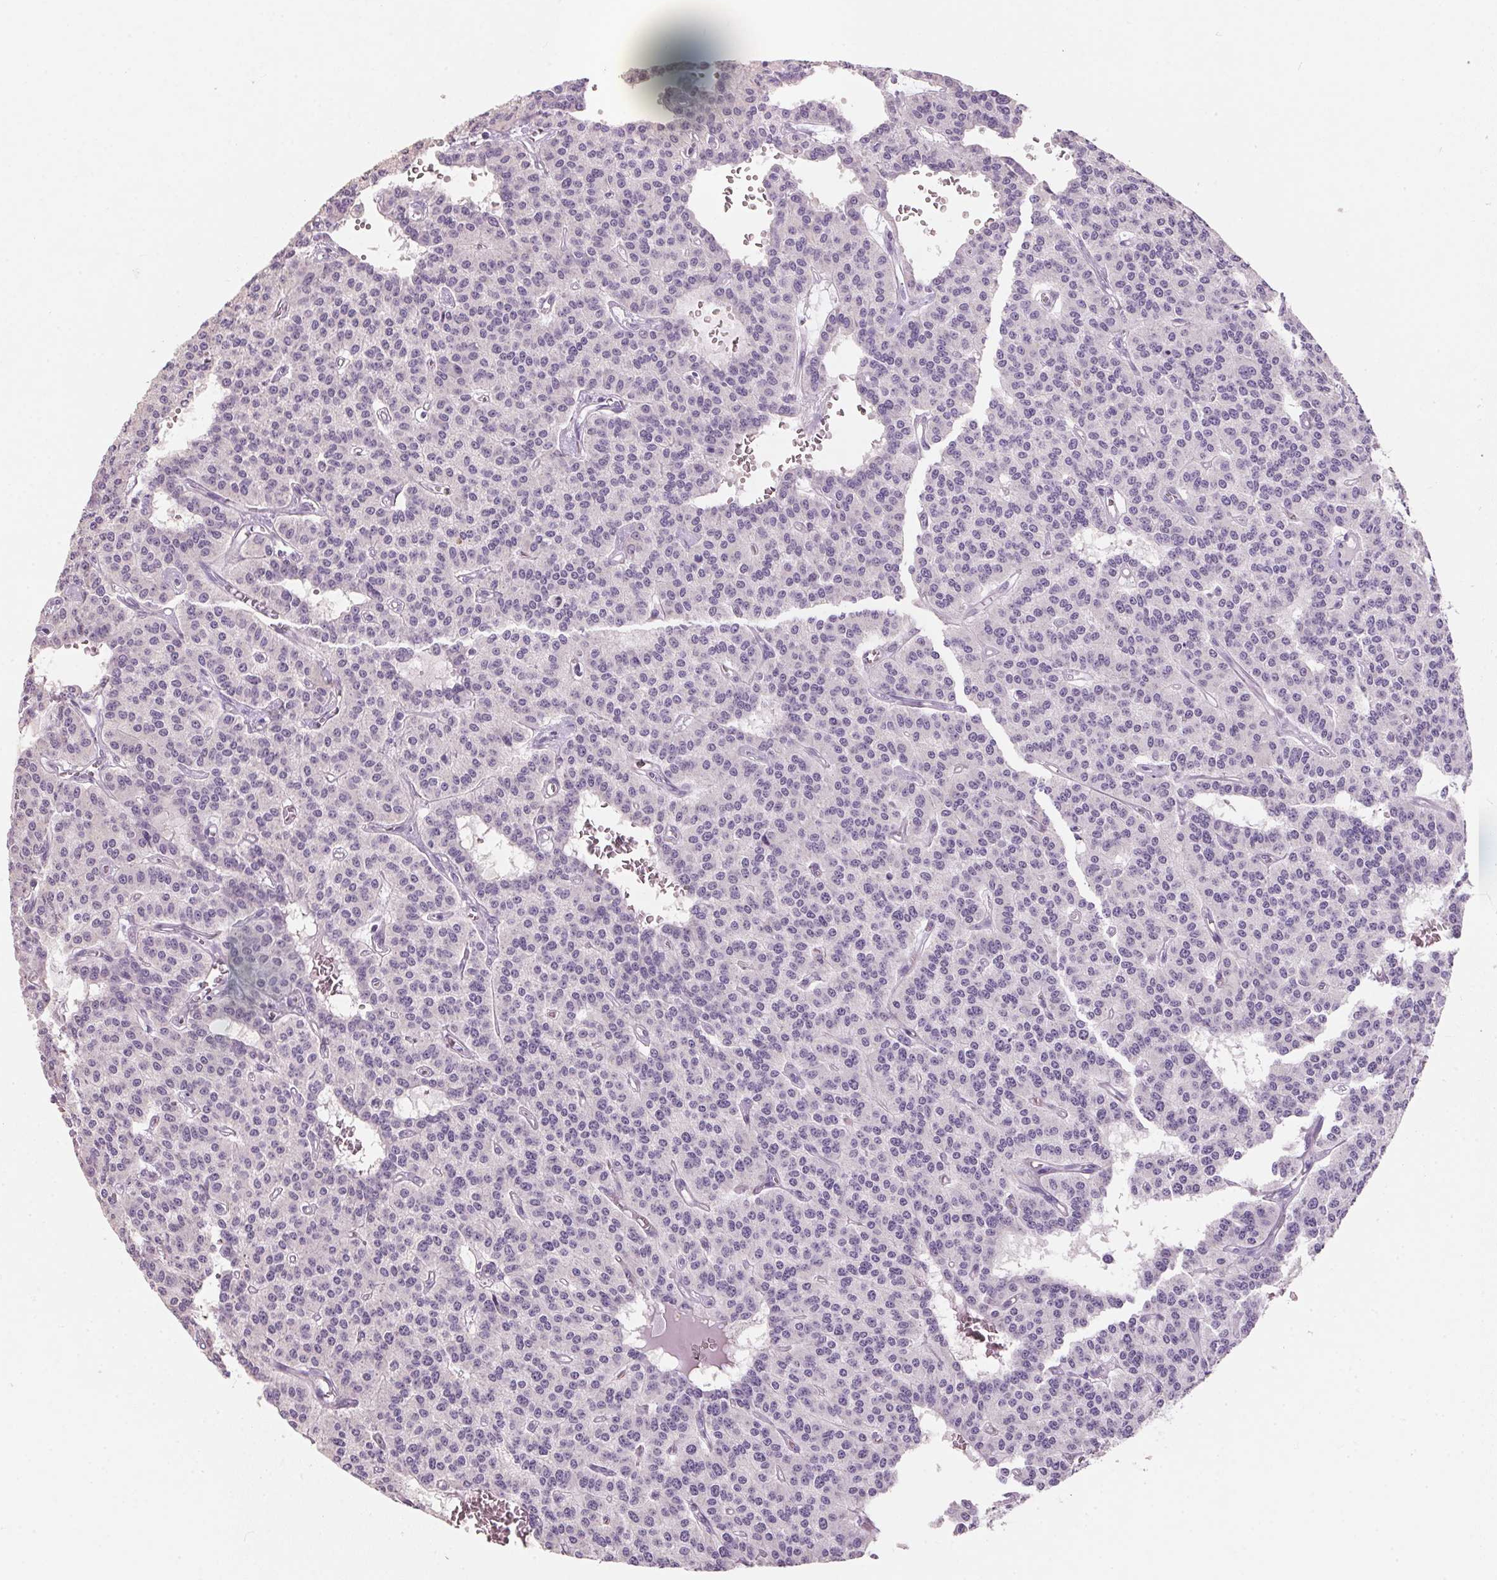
{"staining": {"intensity": "negative", "quantity": "none", "location": "none"}, "tissue": "carcinoid", "cell_type": "Tumor cells", "image_type": "cancer", "snomed": [{"axis": "morphology", "description": "Carcinoid, malignant, NOS"}, {"axis": "topography", "description": "Lung"}], "caption": "Immunohistochemistry (IHC) of carcinoid shows no positivity in tumor cells.", "gene": "HSD17B1", "patient": {"sex": "female", "age": 71}}